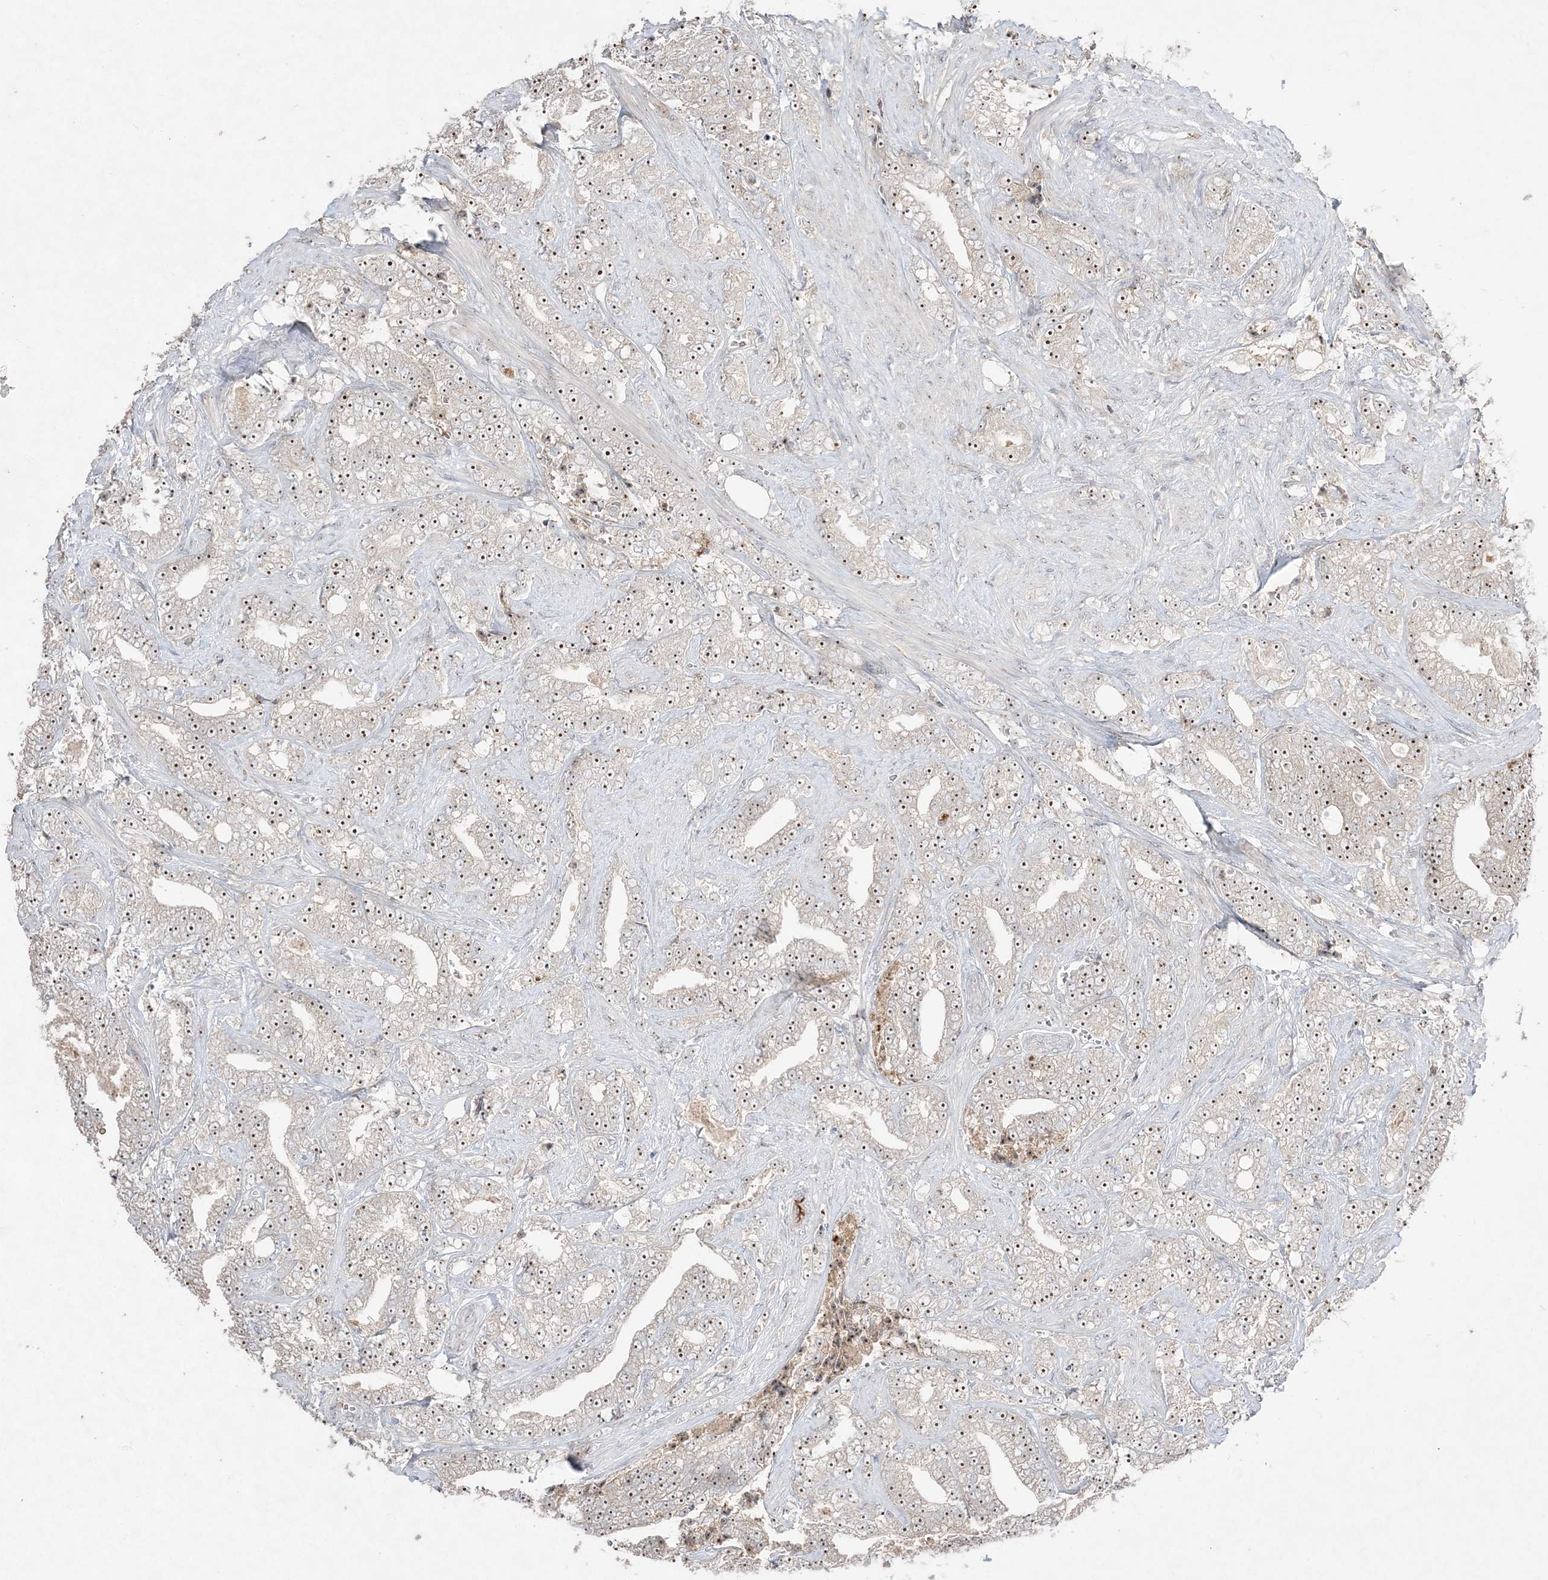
{"staining": {"intensity": "strong", "quantity": ">75%", "location": "nuclear"}, "tissue": "prostate cancer", "cell_type": "Tumor cells", "image_type": "cancer", "snomed": [{"axis": "morphology", "description": "Adenocarcinoma, High grade"}, {"axis": "topography", "description": "Prostate and seminal vesicle, NOS"}], "caption": "This is an image of immunohistochemistry (IHC) staining of prostate adenocarcinoma (high-grade), which shows strong expression in the nuclear of tumor cells.", "gene": "NOP16", "patient": {"sex": "male", "age": 67}}